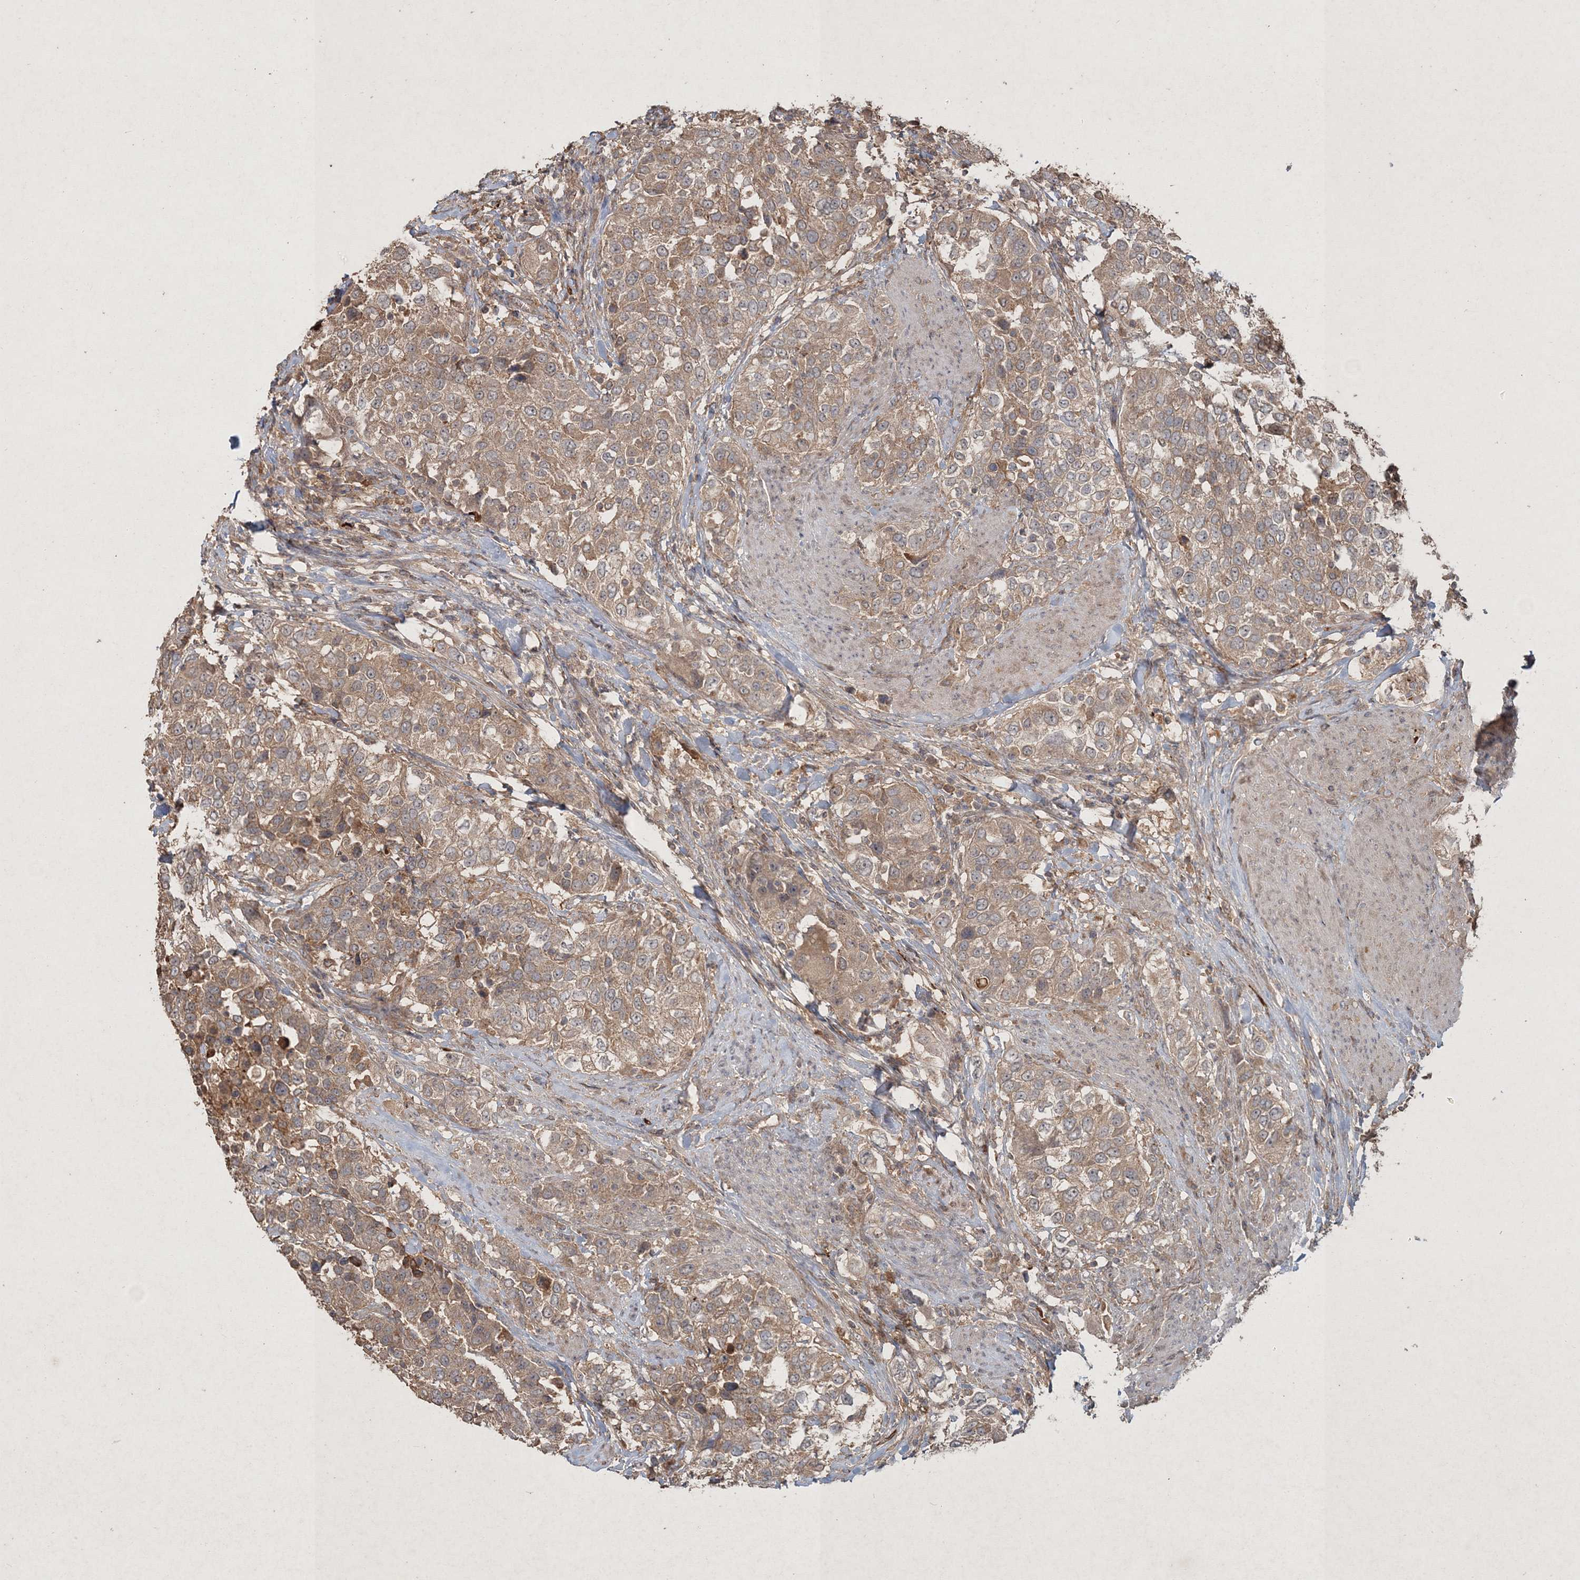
{"staining": {"intensity": "moderate", "quantity": ">75%", "location": "cytoplasmic/membranous"}, "tissue": "urothelial cancer", "cell_type": "Tumor cells", "image_type": "cancer", "snomed": [{"axis": "morphology", "description": "Urothelial carcinoma, High grade"}, {"axis": "topography", "description": "Urinary bladder"}], "caption": "This is a histology image of IHC staining of urothelial carcinoma (high-grade), which shows moderate staining in the cytoplasmic/membranous of tumor cells.", "gene": "SPRY1", "patient": {"sex": "female", "age": 80}}